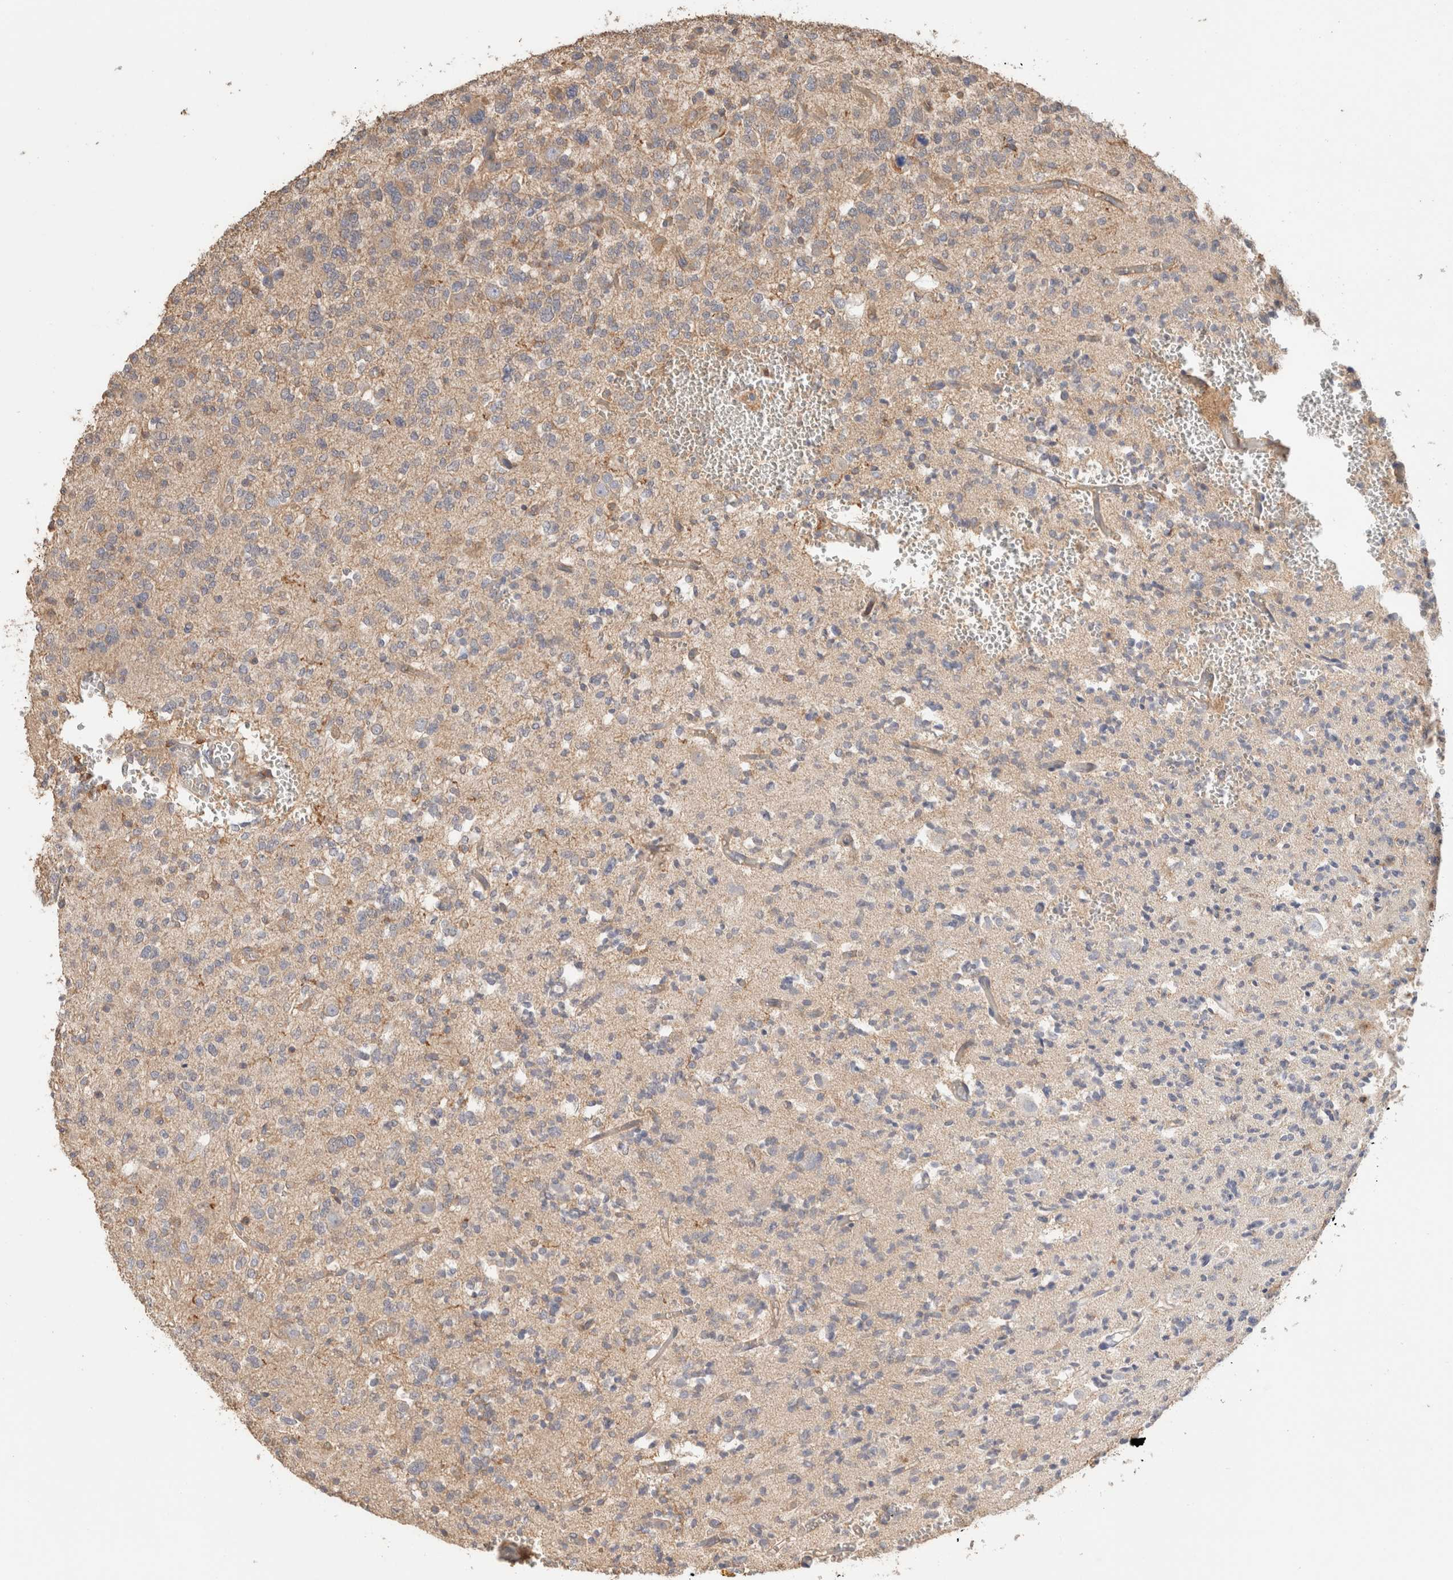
{"staining": {"intensity": "weak", "quantity": "<25%", "location": "cytoplasmic/membranous"}, "tissue": "glioma", "cell_type": "Tumor cells", "image_type": "cancer", "snomed": [{"axis": "morphology", "description": "Glioma, malignant, Low grade"}, {"axis": "topography", "description": "Brain"}], "caption": "Image shows no protein expression in tumor cells of malignant glioma (low-grade) tissue.", "gene": "CFAP418", "patient": {"sex": "male", "age": 38}}